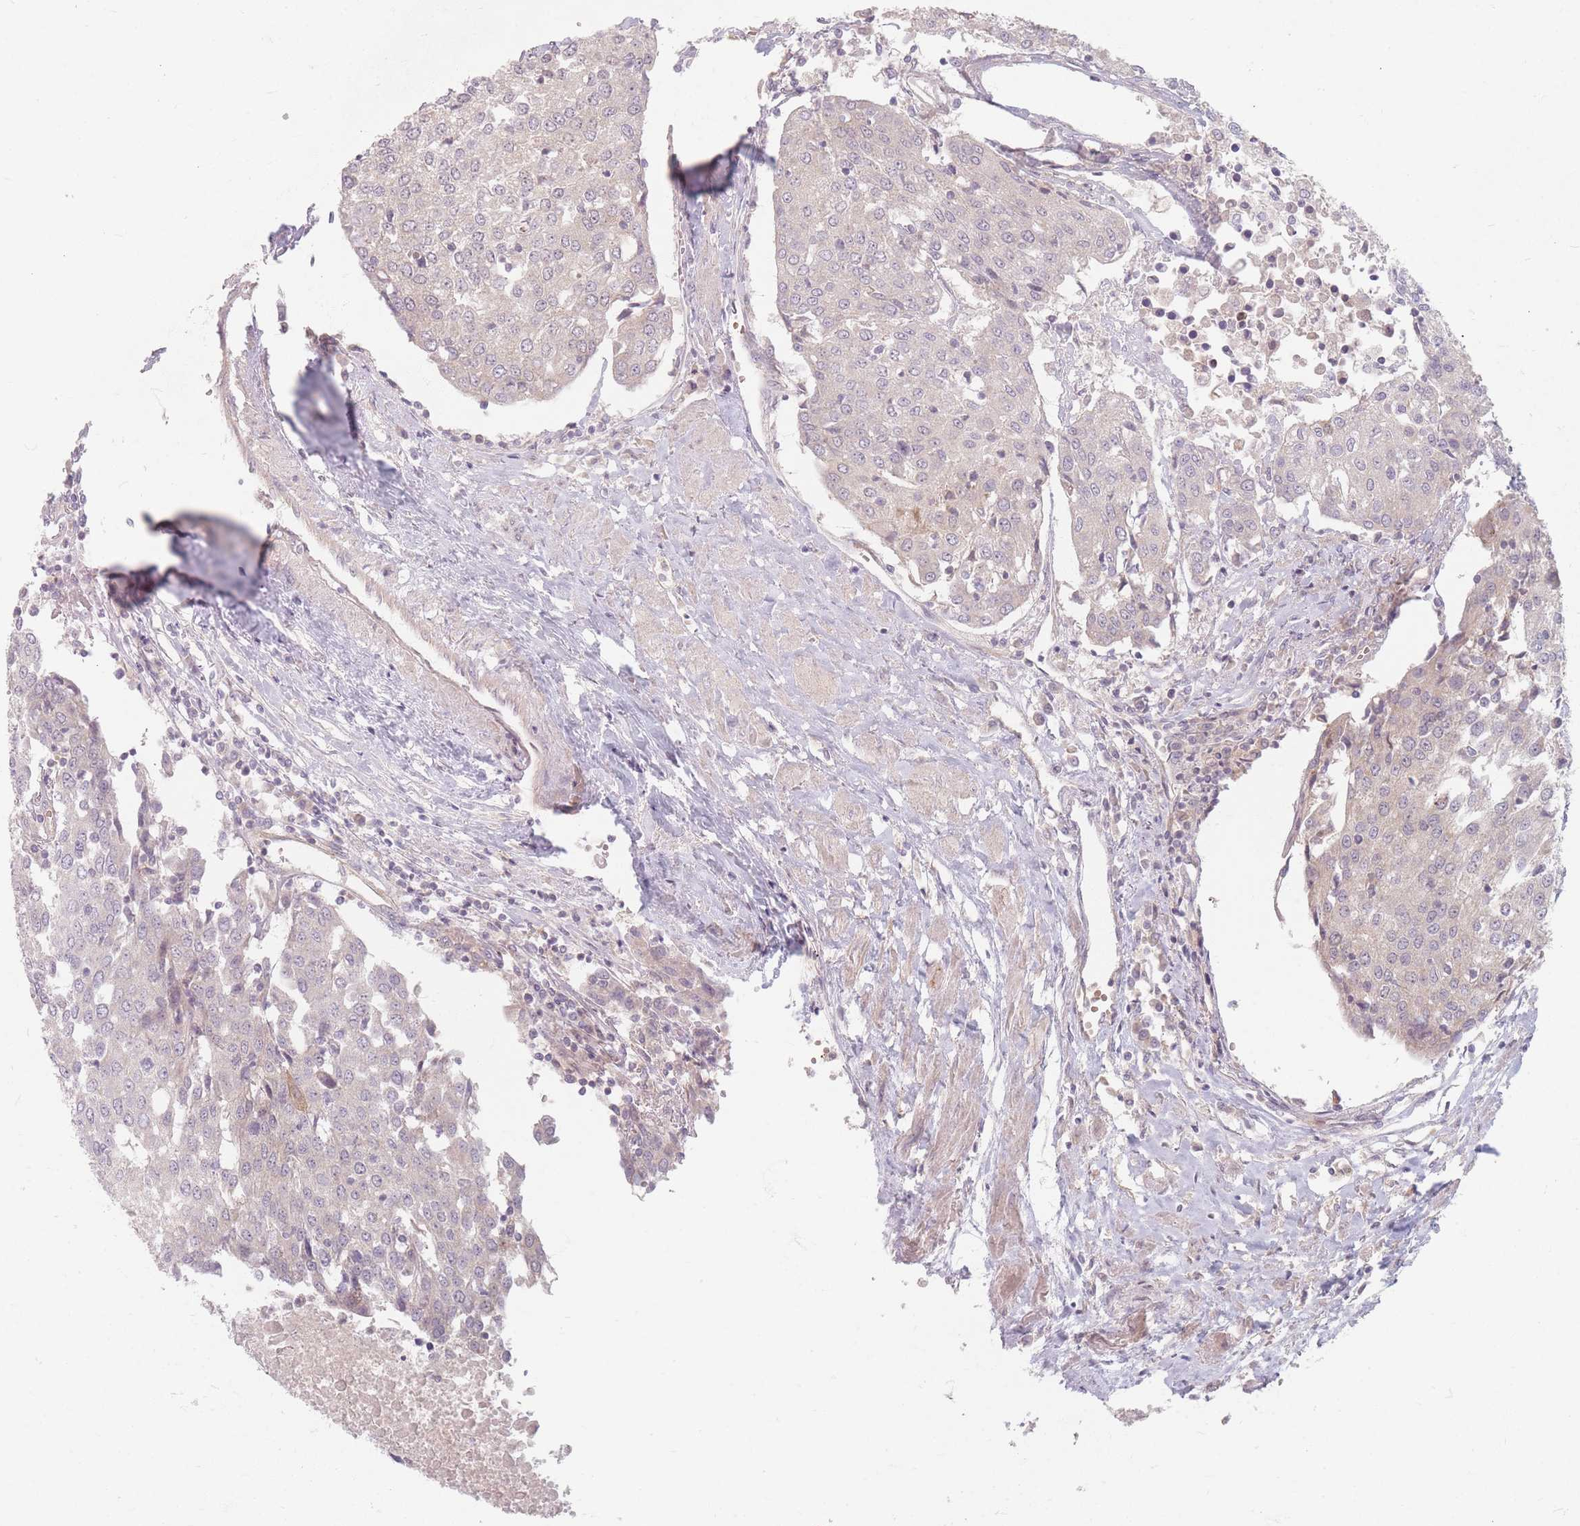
{"staining": {"intensity": "negative", "quantity": "none", "location": "none"}, "tissue": "urothelial cancer", "cell_type": "Tumor cells", "image_type": "cancer", "snomed": [{"axis": "morphology", "description": "Urothelial carcinoma, High grade"}, {"axis": "topography", "description": "Urinary bladder"}], "caption": "The immunohistochemistry micrograph has no significant staining in tumor cells of urothelial cancer tissue.", "gene": "CHCHD7", "patient": {"sex": "female", "age": 85}}